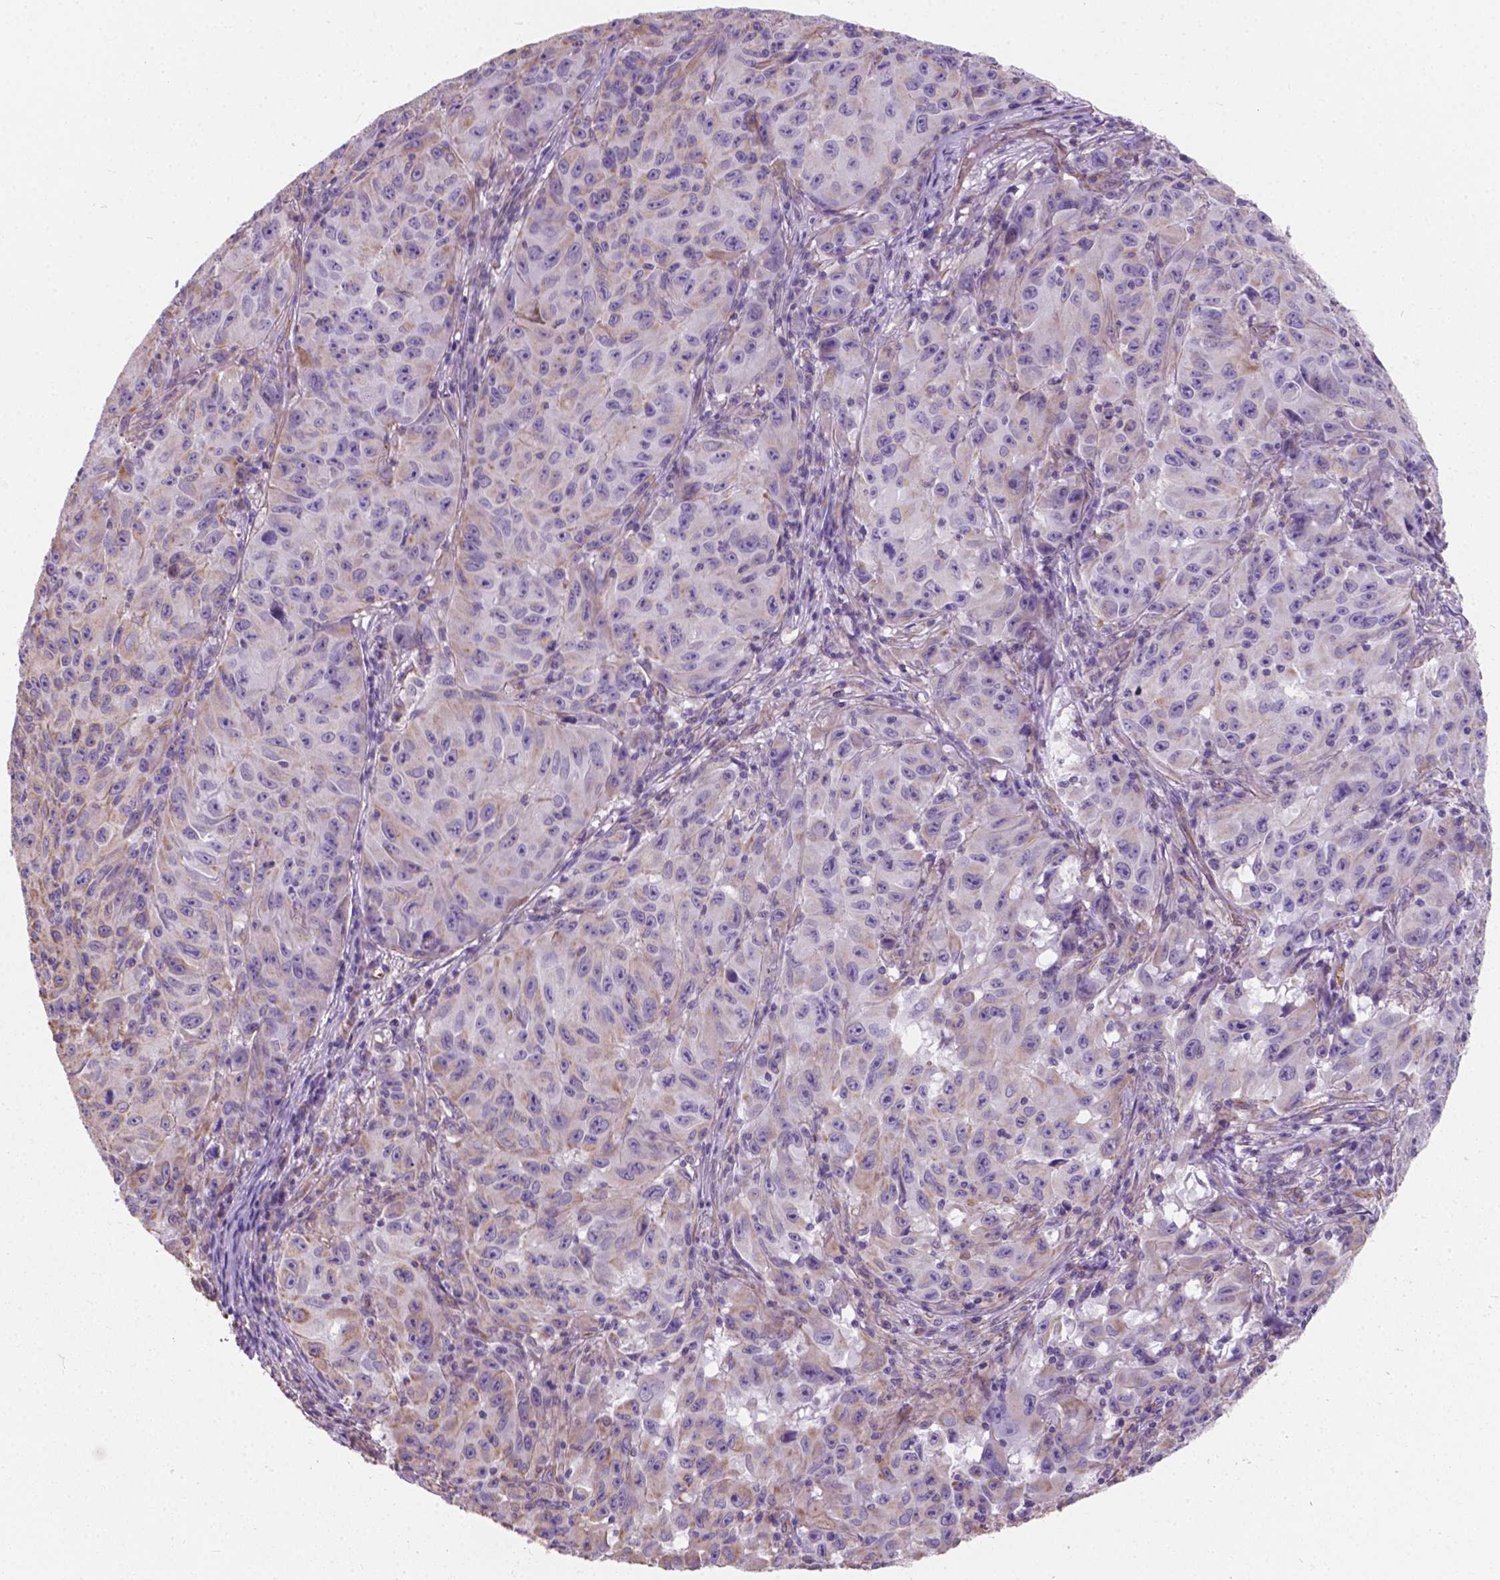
{"staining": {"intensity": "weak", "quantity": "<25%", "location": "cytoplasmic/membranous"}, "tissue": "melanoma", "cell_type": "Tumor cells", "image_type": "cancer", "snomed": [{"axis": "morphology", "description": "Malignant melanoma, NOS"}, {"axis": "topography", "description": "Vulva, labia, clitoris and Bartholin´s gland, NO"}], "caption": "A high-resolution histopathology image shows immunohistochemistry (IHC) staining of melanoma, which displays no significant expression in tumor cells.", "gene": "AMOT", "patient": {"sex": "female", "age": 75}}